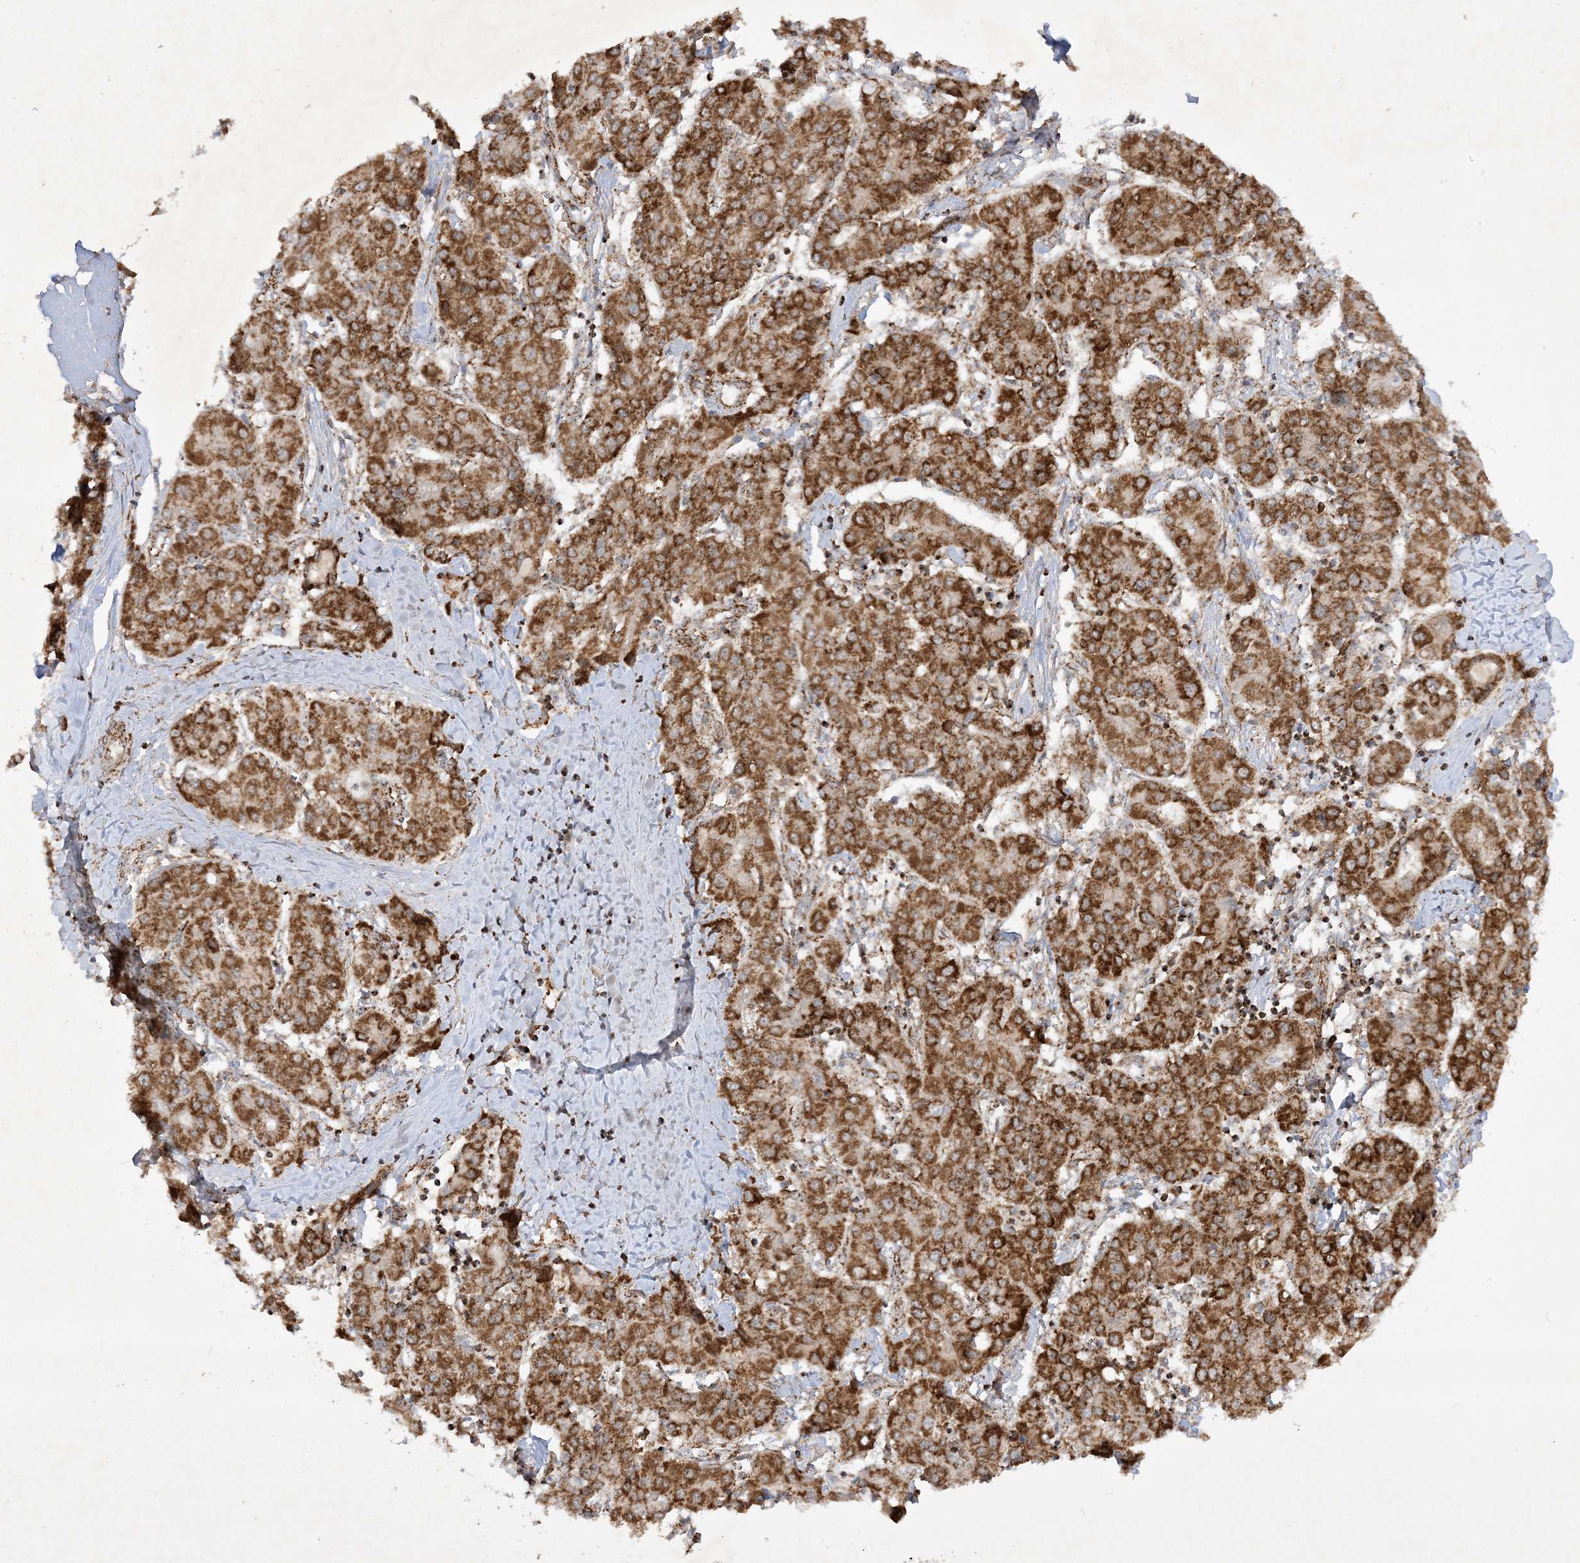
{"staining": {"intensity": "strong", "quantity": ">75%", "location": "cytoplasmic/membranous"}, "tissue": "liver cancer", "cell_type": "Tumor cells", "image_type": "cancer", "snomed": [{"axis": "morphology", "description": "Carcinoma, Hepatocellular, NOS"}, {"axis": "topography", "description": "Liver"}], "caption": "A brown stain highlights strong cytoplasmic/membranous staining of a protein in liver hepatocellular carcinoma tumor cells.", "gene": "NDUFAF3", "patient": {"sex": "male", "age": 65}}